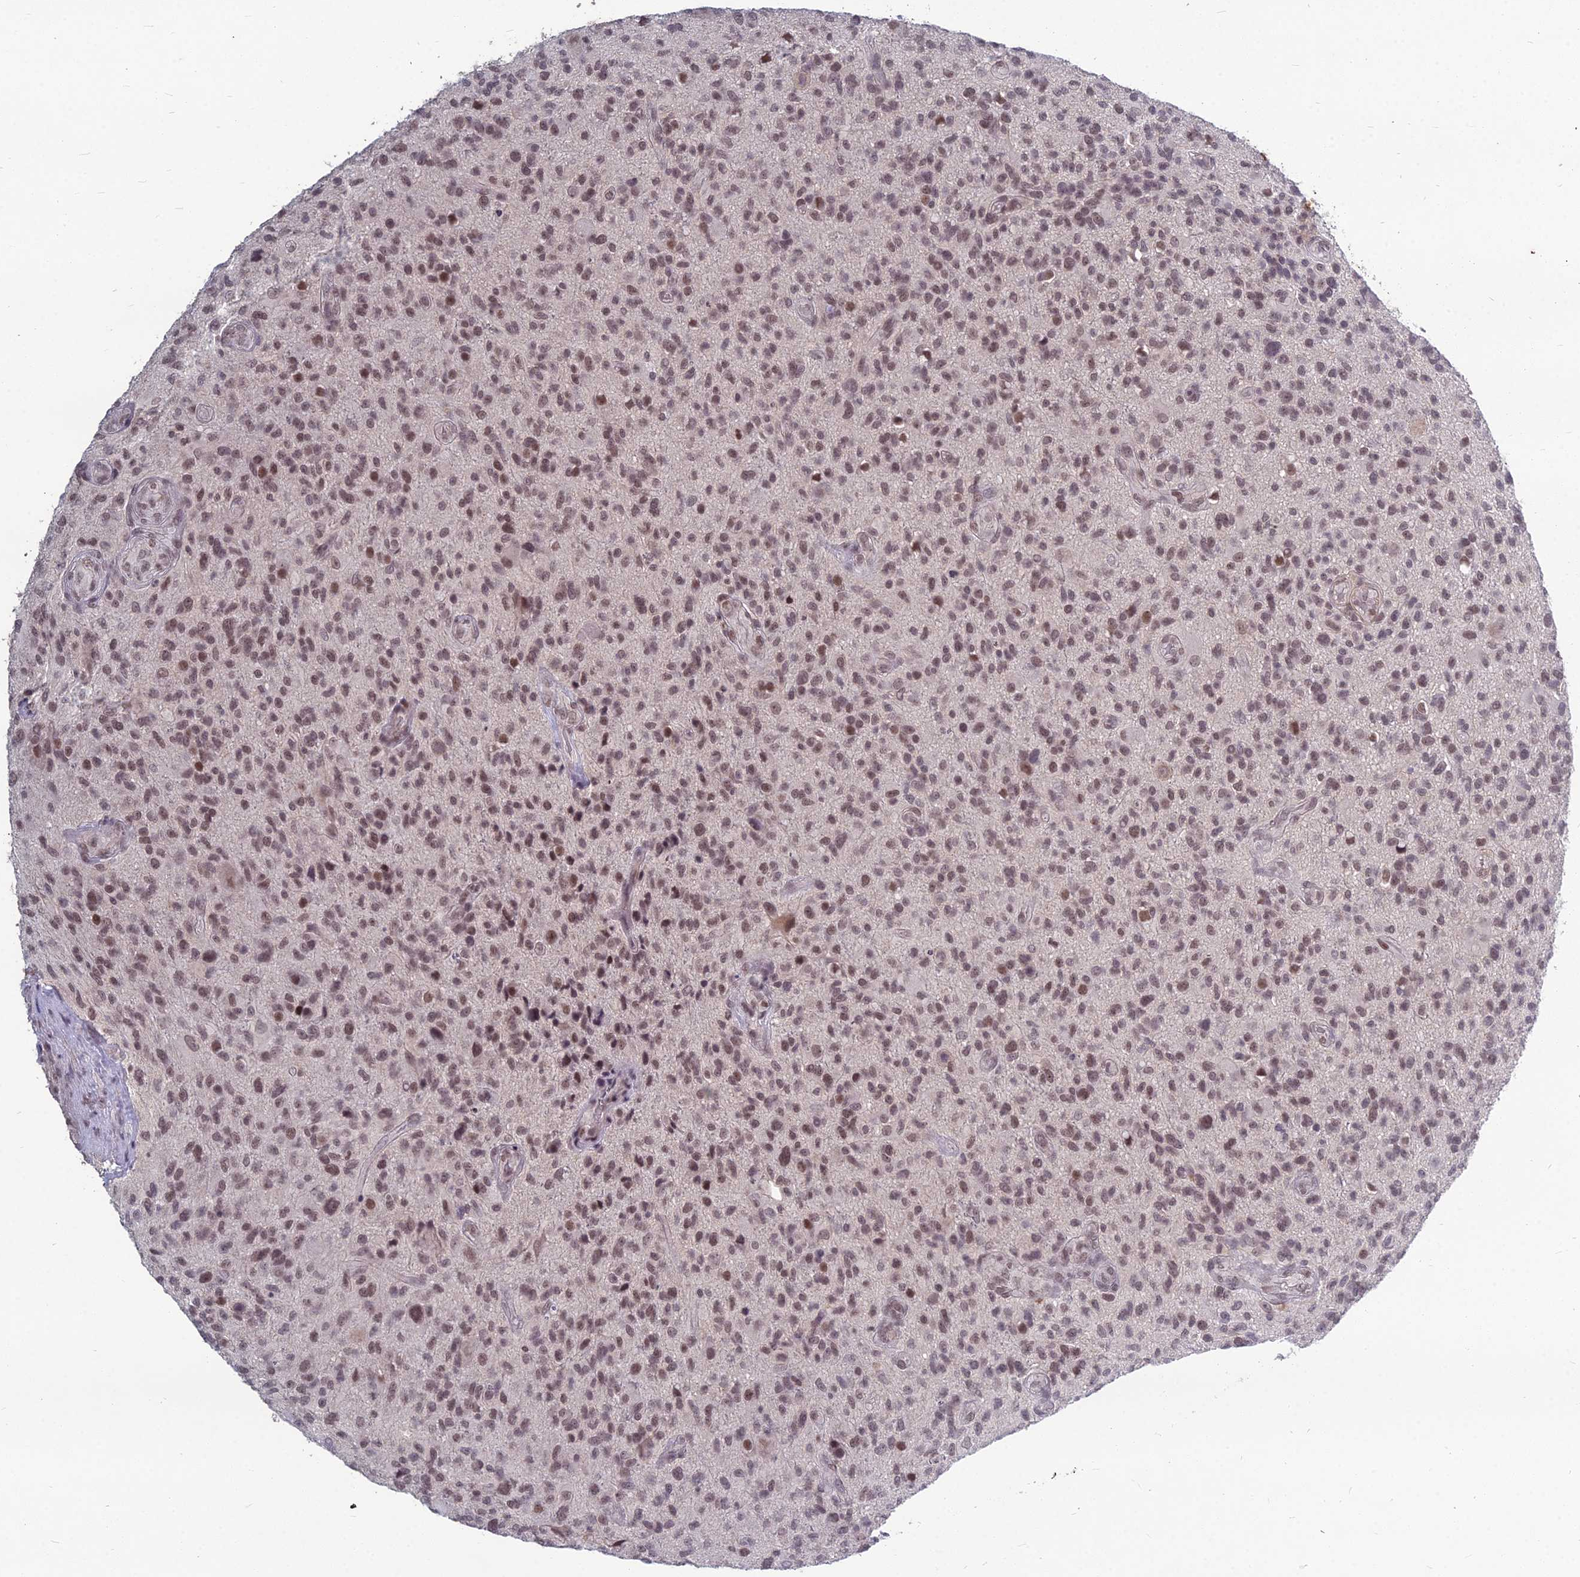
{"staining": {"intensity": "moderate", "quantity": ">75%", "location": "nuclear"}, "tissue": "glioma", "cell_type": "Tumor cells", "image_type": "cancer", "snomed": [{"axis": "morphology", "description": "Glioma, malignant, High grade"}, {"axis": "topography", "description": "Brain"}], "caption": "Malignant glioma (high-grade) stained for a protein (brown) displays moderate nuclear positive staining in approximately >75% of tumor cells.", "gene": "KAT7", "patient": {"sex": "male", "age": 47}}